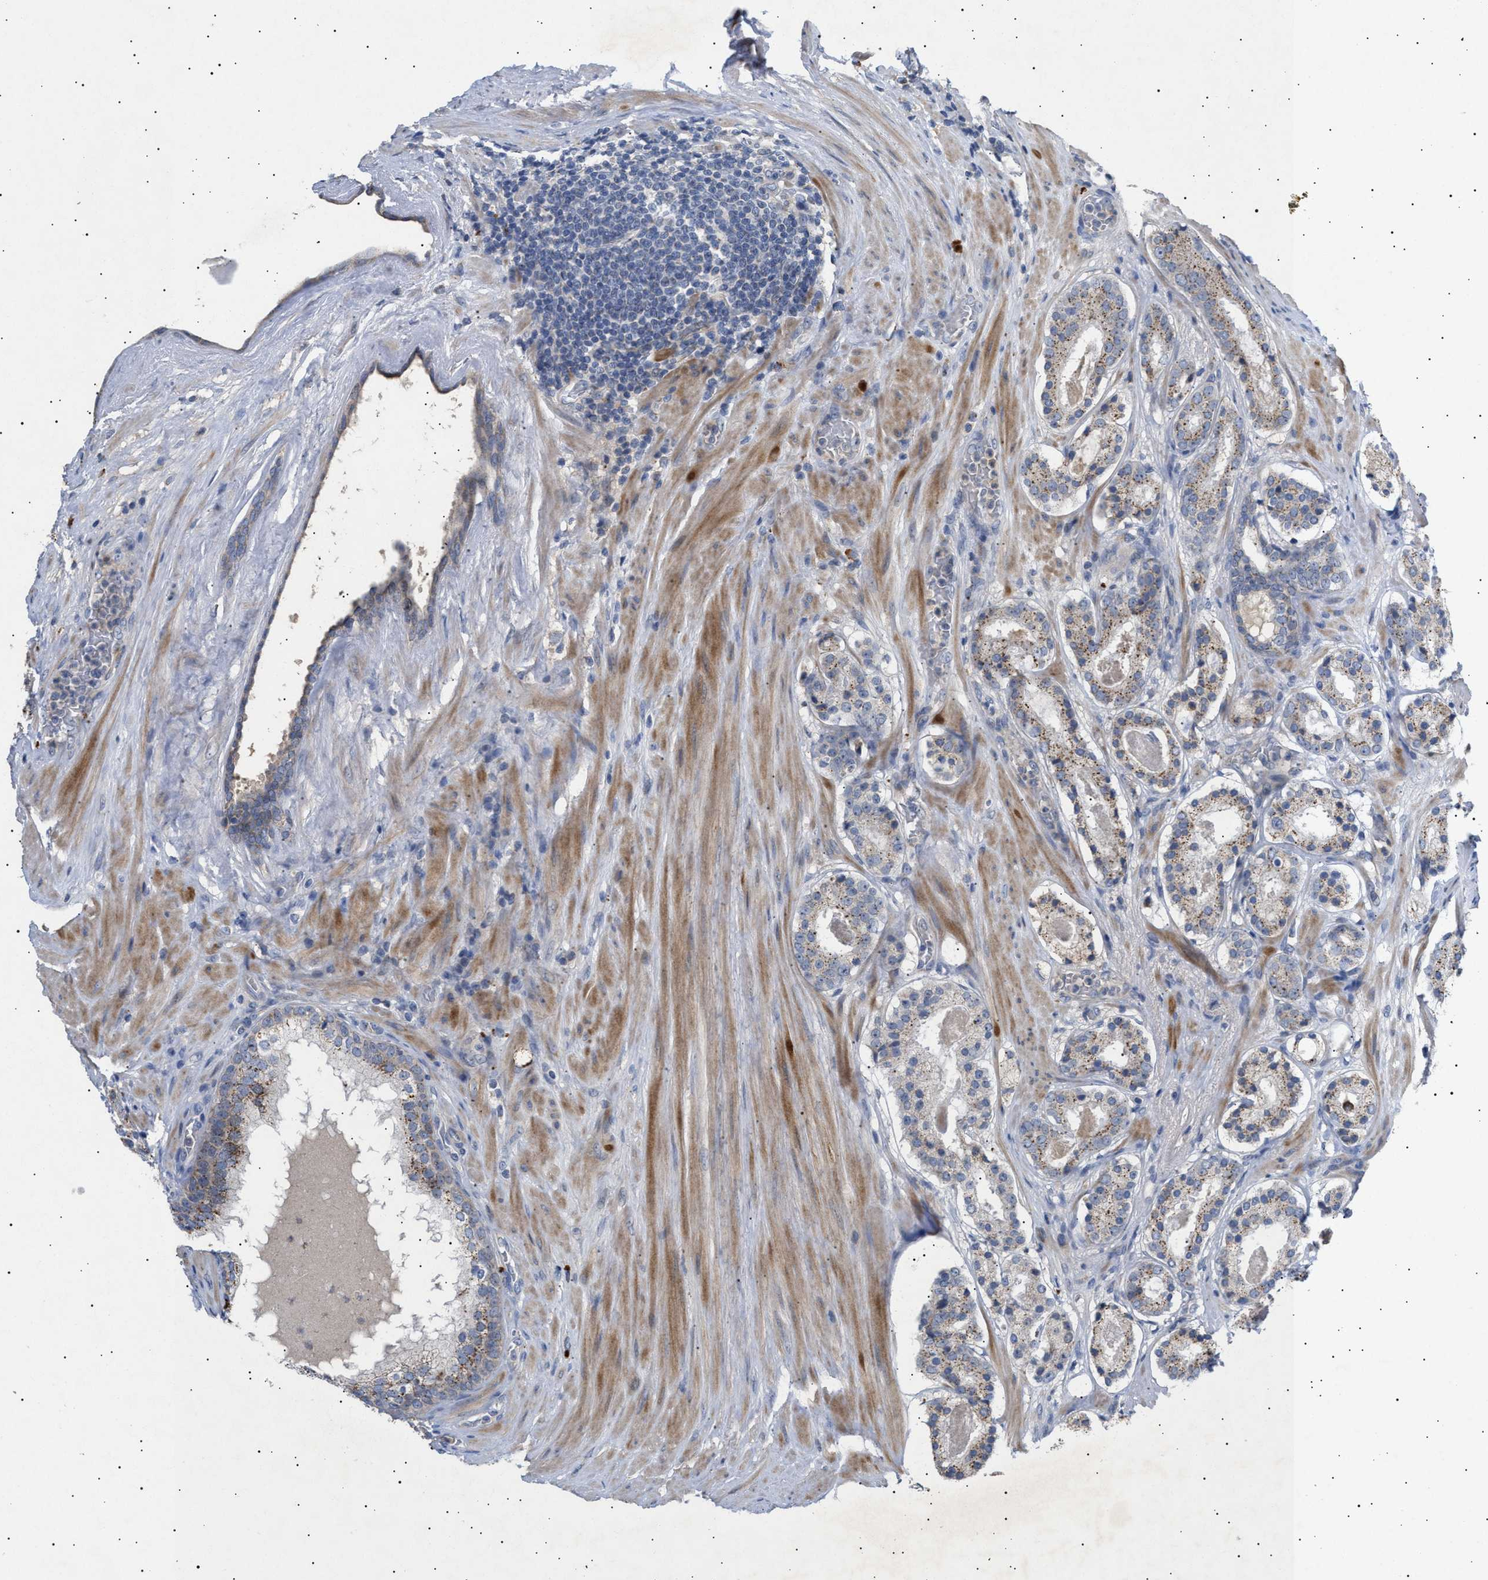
{"staining": {"intensity": "moderate", "quantity": ">75%", "location": "cytoplasmic/membranous"}, "tissue": "prostate cancer", "cell_type": "Tumor cells", "image_type": "cancer", "snomed": [{"axis": "morphology", "description": "Adenocarcinoma, Low grade"}, {"axis": "topography", "description": "Prostate"}], "caption": "DAB (3,3'-diaminobenzidine) immunohistochemical staining of prostate cancer (adenocarcinoma (low-grade)) exhibits moderate cytoplasmic/membranous protein positivity in about >75% of tumor cells.", "gene": "SIRT5", "patient": {"sex": "male", "age": 69}}